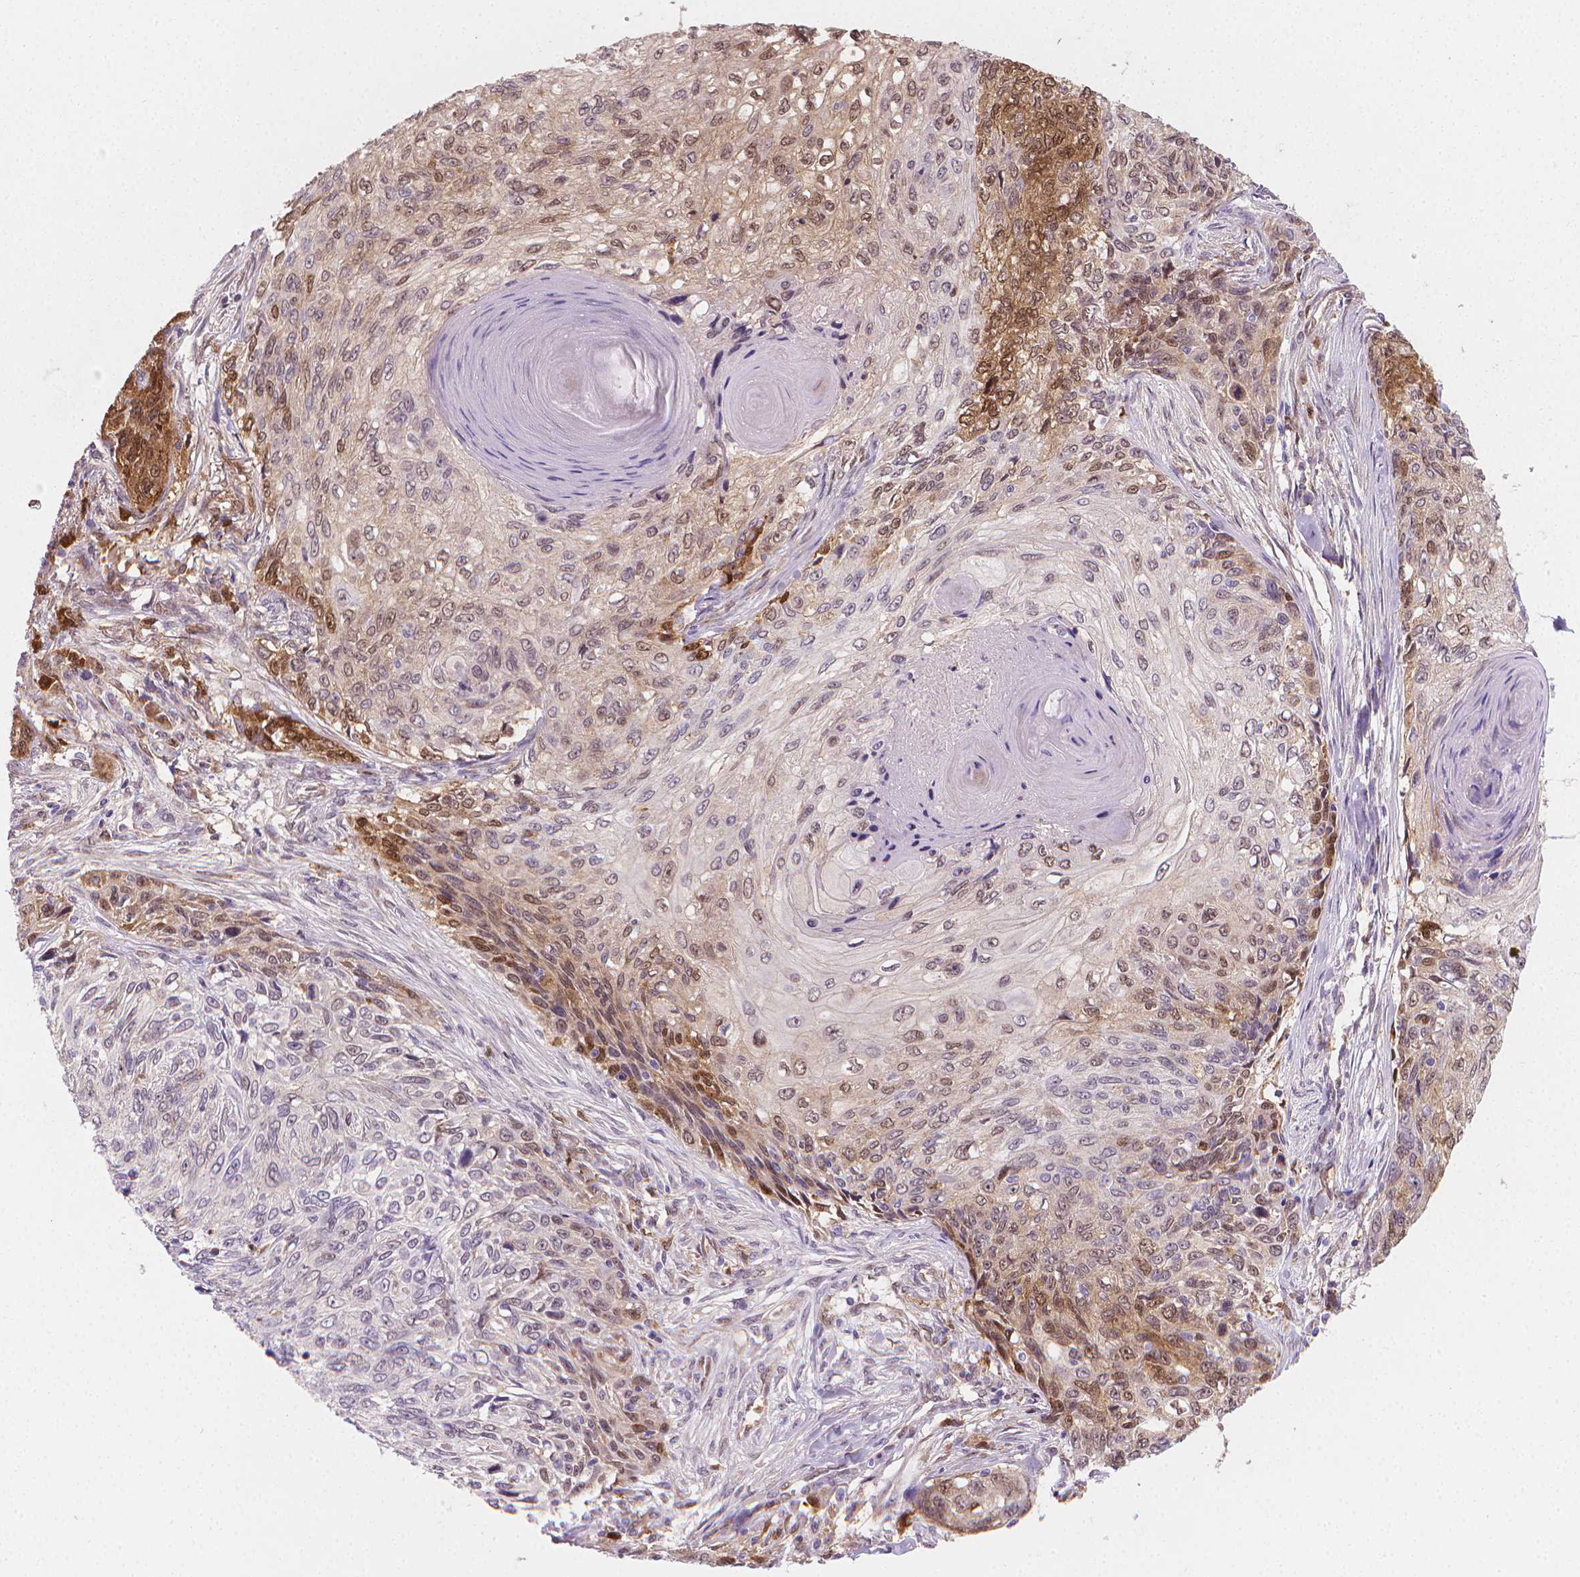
{"staining": {"intensity": "moderate", "quantity": "<25%", "location": "cytoplasmic/membranous,nuclear"}, "tissue": "skin cancer", "cell_type": "Tumor cells", "image_type": "cancer", "snomed": [{"axis": "morphology", "description": "Squamous cell carcinoma, NOS"}, {"axis": "topography", "description": "Skin"}], "caption": "Brown immunohistochemical staining in skin squamous cell carcinoma shows moderate cytoplasmic/membranous and nuclear staining in about <25% of tumor cells.", "gene": "TNFAIP2", "patient": {"sex": "male", "age": 92}}